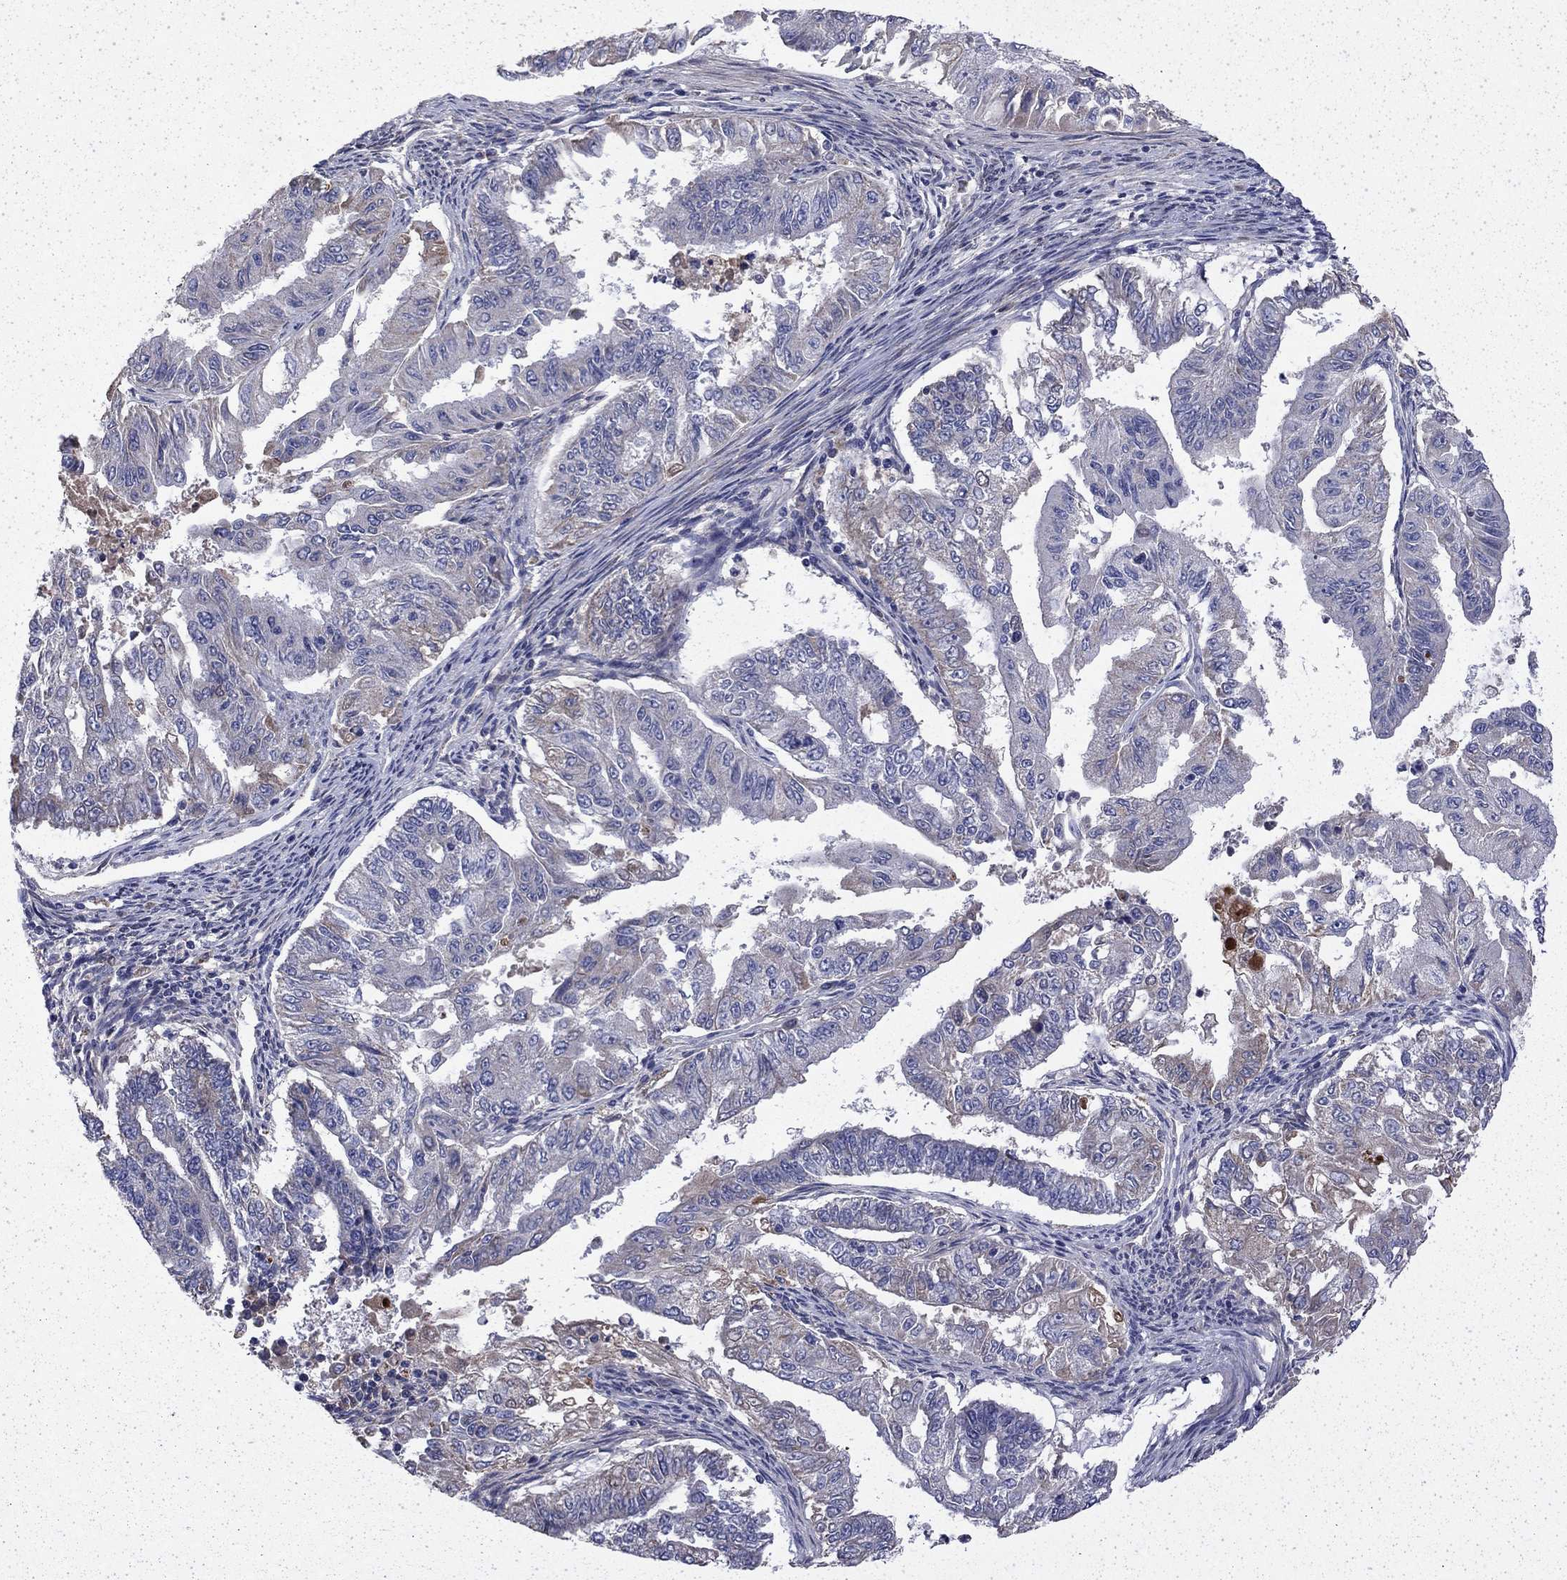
{"staining": {"intensity": "weak", "quantity": "<25%", "location": "cytoplasmic/membranous"}, "tissue": "endometrial cancer", "cell_type": "Tumor cells", "image_type": "cancer", "snomed": [{"axis": "morphology", "description": "Adenocarcinoma, NOS"}, {"axis": "topography", "description": "Uterus"}], "caption": "Immunohistochemistry (IHC) of human endometrial cancer displays no positivity in tumor cells.", "gene": "DTNA", "patient": {"sex": "female", "age": 59}}